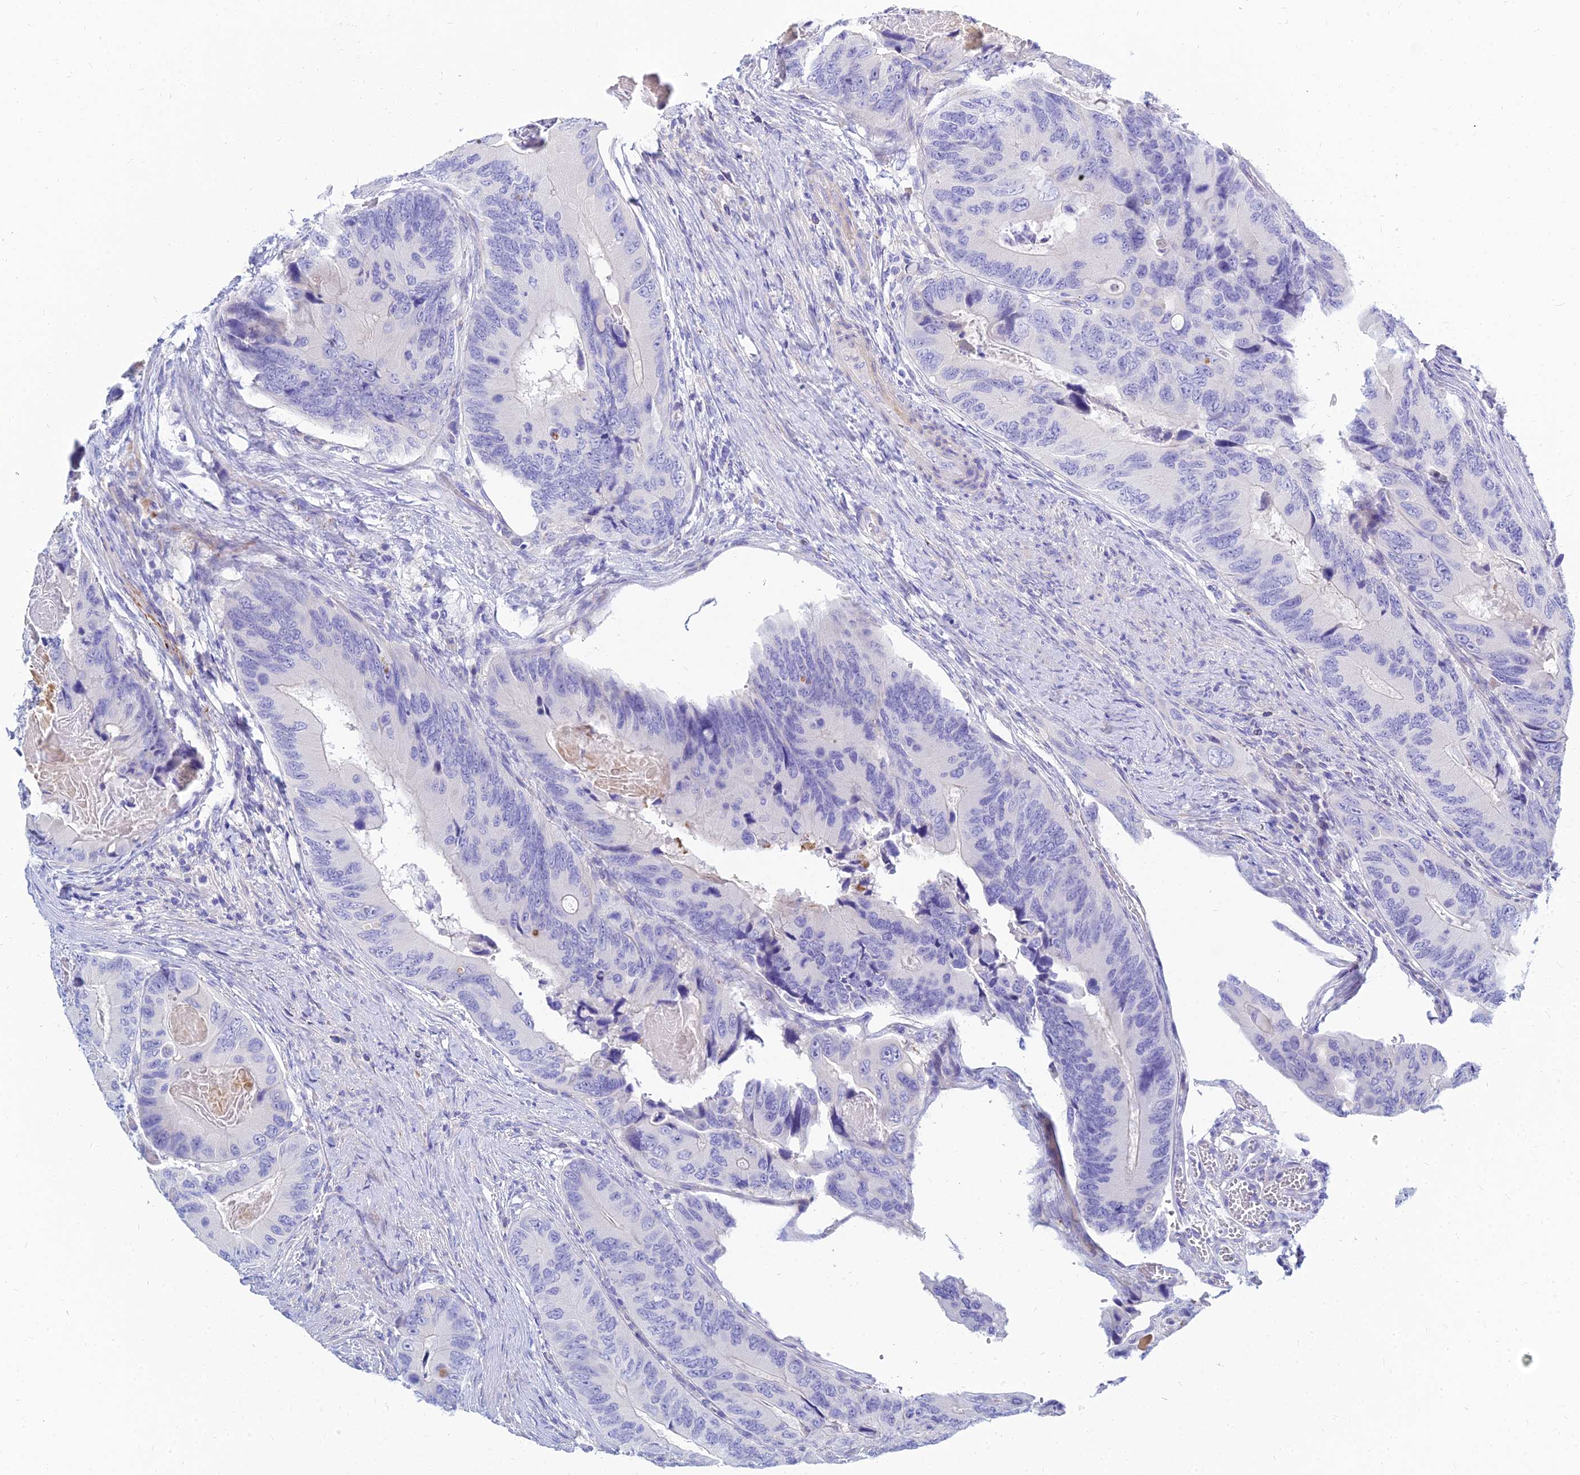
{"staining": {"intensity": "negative", "quantity": "none", "location": "none"}, "tissue": "colorectal cancer", "cell_type": "Tumor cells", "image_type": "cancer", "snomed": [{"axis": "morphology", "description": "Adenocarcinoma, NOS"}, {"axis": "topography", "description": "Colon"}], "caption": "Colorectal cancer (adenocarcinoma) was stained to show a protein in brown. There is no significant positivity in tumor cells.", "gene": "ZNF552", "patient": {"sex": "male", "age": 84}}